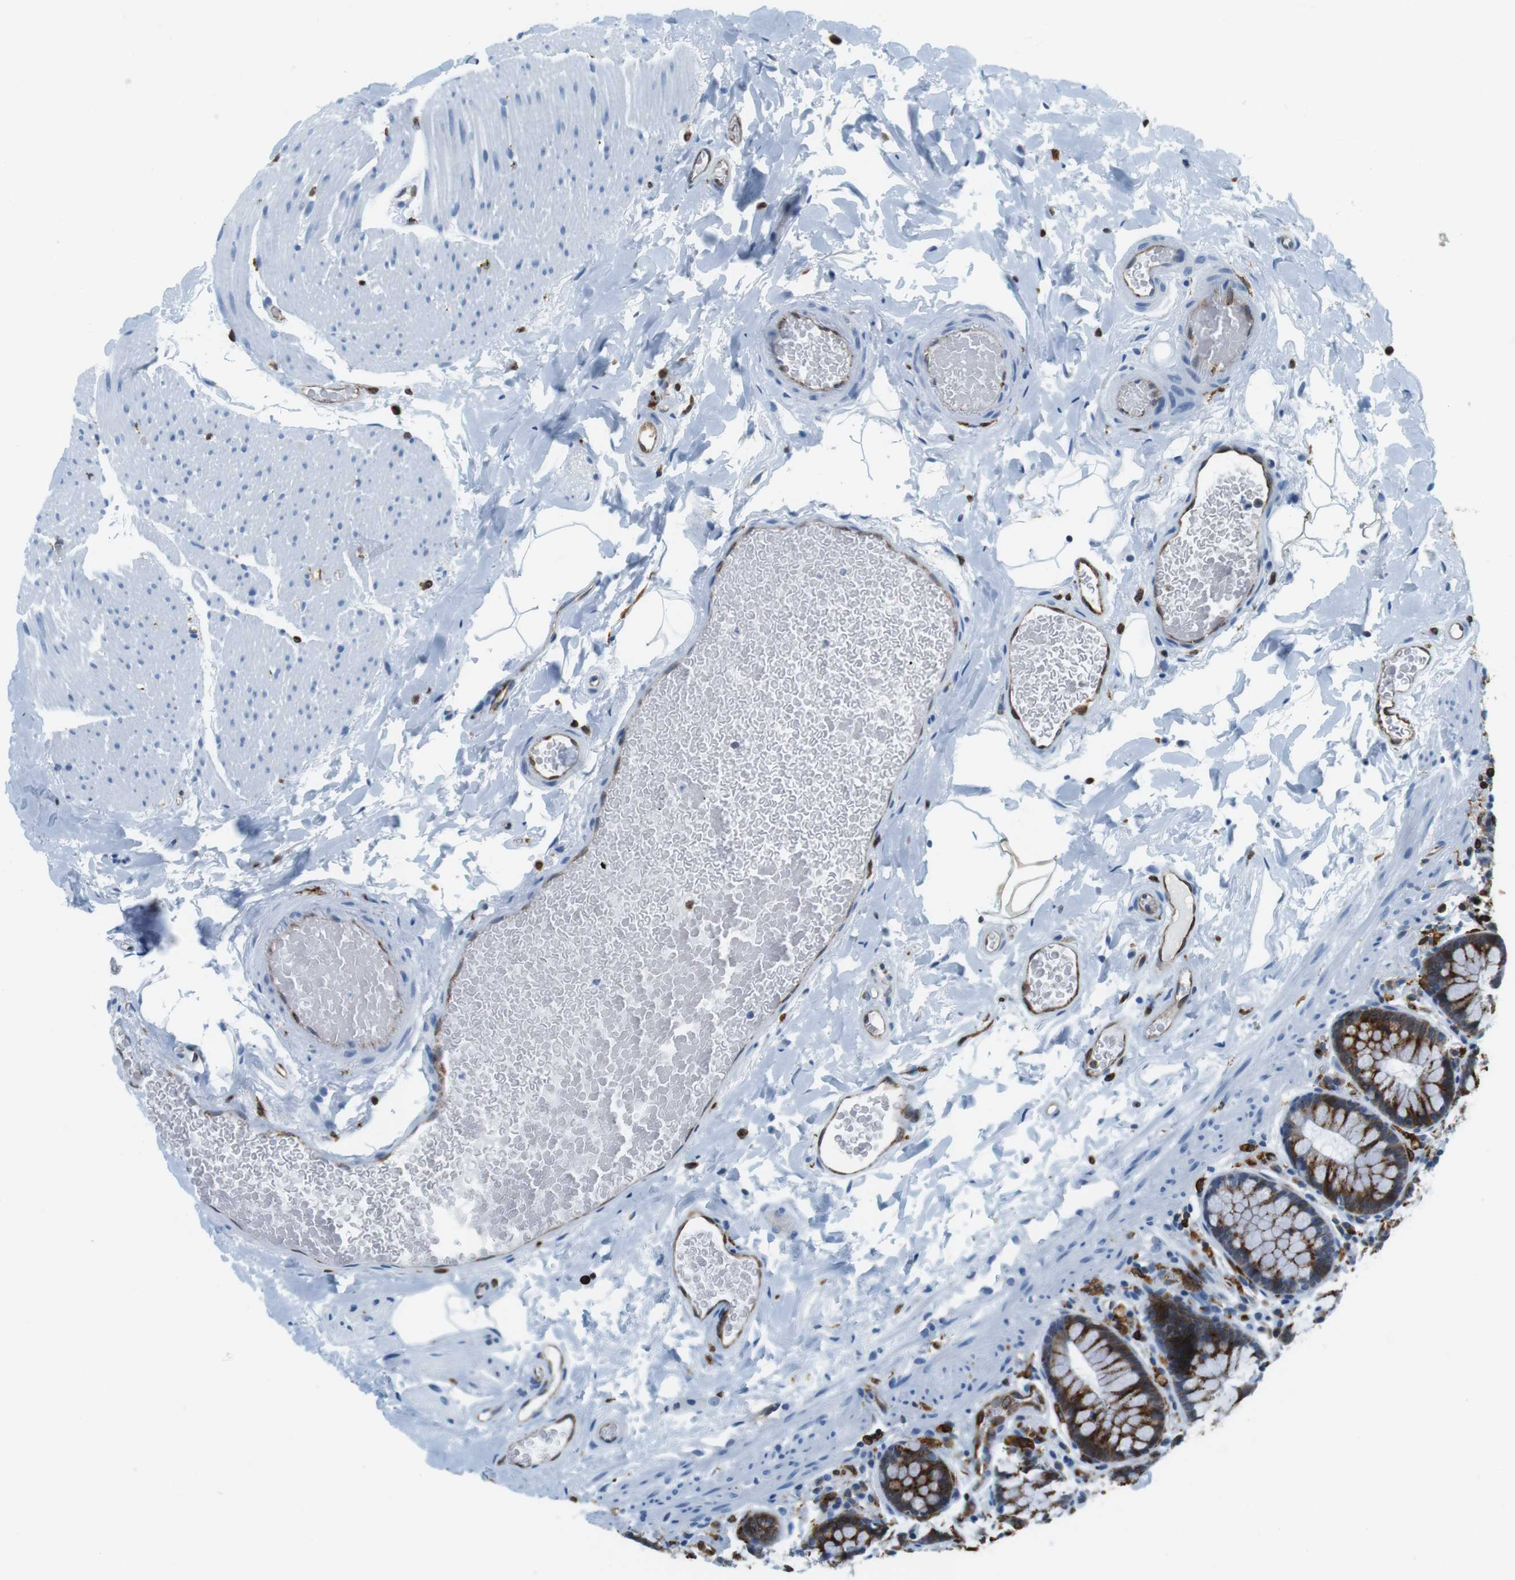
{"staining": {"intensity": "moderate", "quantity": "25%-75%", "location": "cytoplasmic/membranous,nuclear"}, "tissue": "colon", "cell_type": "Endothelial cells", "image_type": "normal", "snomed": [{"axis": "morphology", "description": "Normal tissue, NOS"}, {"axis": "topography", "description": "Colon"}], "caption": "The histopathology image demonstrates immunohistochemical staining of unremarkable colon. There is moderate cytoplasmic/membranous,nuclear staining is present in approximately 25%-75% of endothelial cells. (Stains: DAB (3,3'-diaminobenzidine) in brown, nuclei in blue, Microscopy: brightfield microscopy at high magnification).", "gene": "CIITA", "patient": {"sex": "female", "age": 80}}